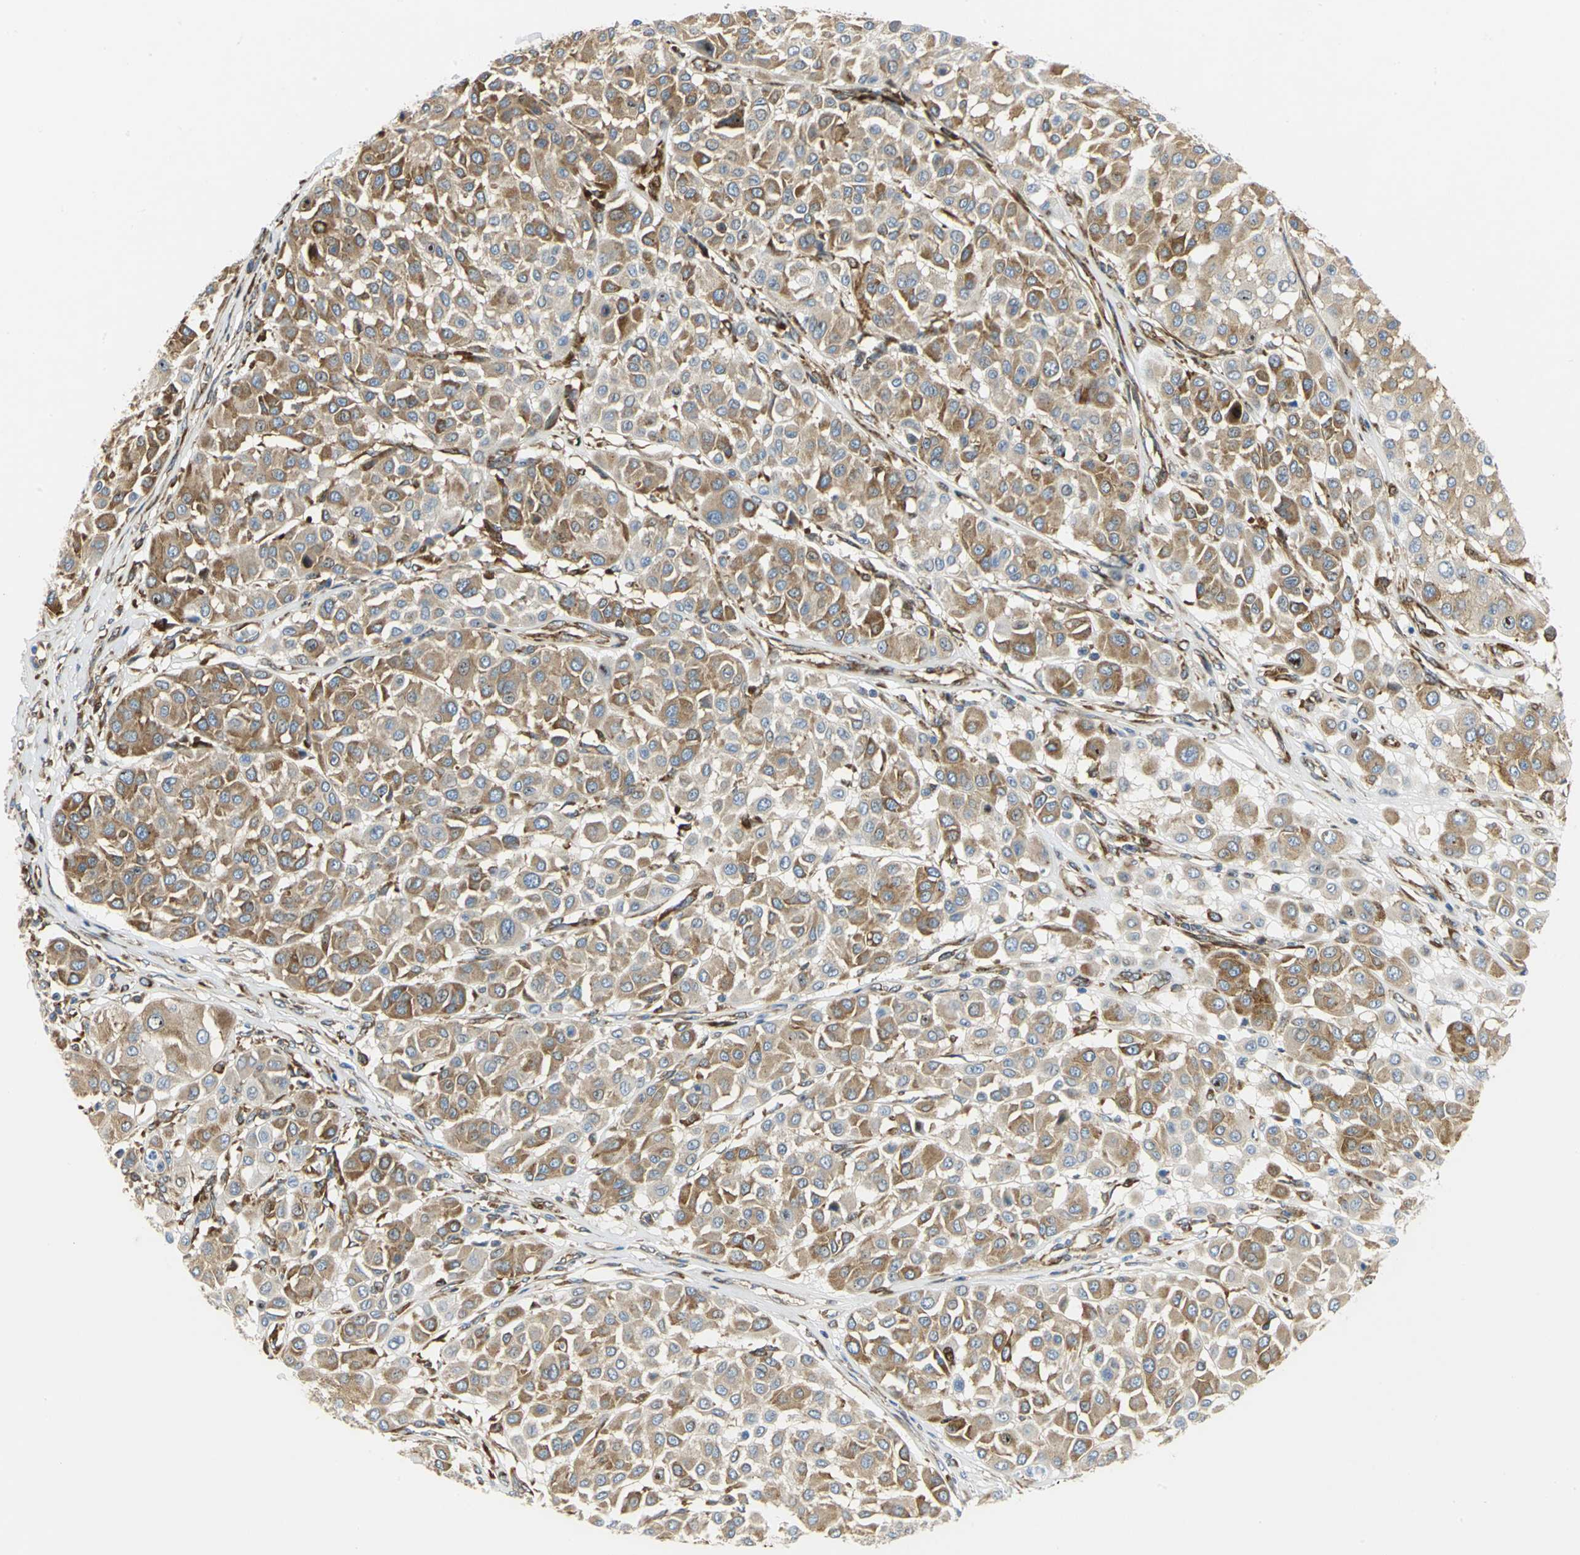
{"staining": {"intensity": "moderate", "quantity": ">75%", "location": "cytoplasmic/membranous"}, "tissue": "melanoma", "cell_type": "Tumor cells", "image_type": "cancer", "snomed": [{"axis": "morphology", "description": "Malignant melanoma, Metastatic site"}, {"axis": "topography", "description": "Soft tissue"}], "caption": "Immunohistochemistry (IHC) (DAB (3,3'-diaminobenzidine)) staining of malignant melanoma (metastatic site) reveals moderate cytoplasmic/membranous protein positivity in about >75% of tumor cells.", "gene": "YBX1", "patient": {"sex": "male", "age": 41}}